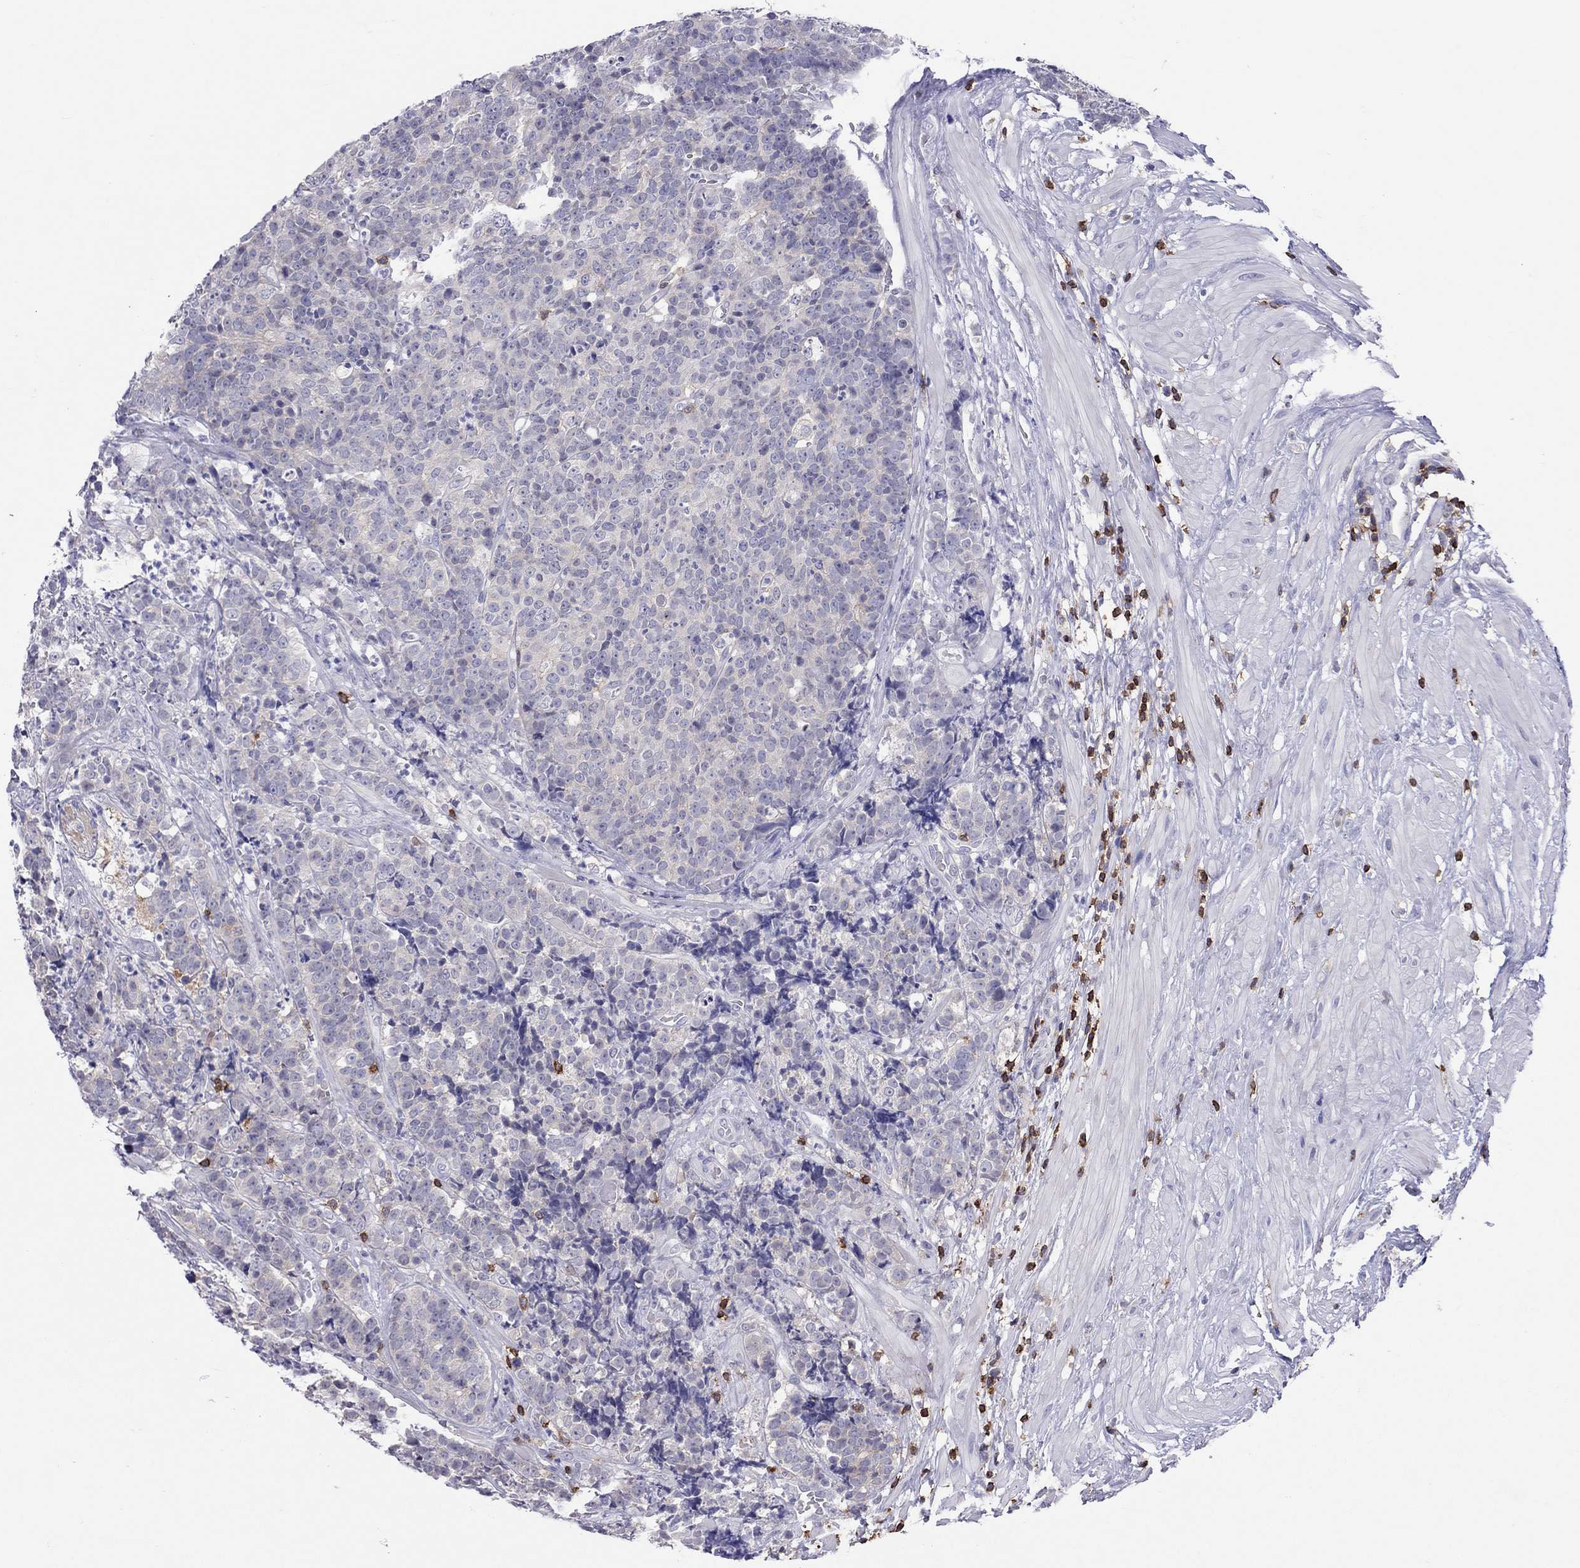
{"staining": {"intensity": "moderate", "quantity": "<25%", "location": "cytoplasmic/membranous"}, "tissue": "prostate cancer", "cell_type": "Tumor cells", "image_type": "cancer", "snomed": [{"axis": "morphology", "description": "Adenocarcinoma, NOS"}, {"axis": "topography", "description": "Prostate"}], "caption": "High-magnification brightfield microscopy of adenocarcinoma (prostate) stained with DAB (3,3'-diaminobenzidine) (brown) and counterstained with hematoxylin (blue). tumor cells exhibit moderate cytoplasmic/membranous expression is present in approximately<25% of cells.", "gene": "MND1", "patient": {"sex": "male", "age": 67}}